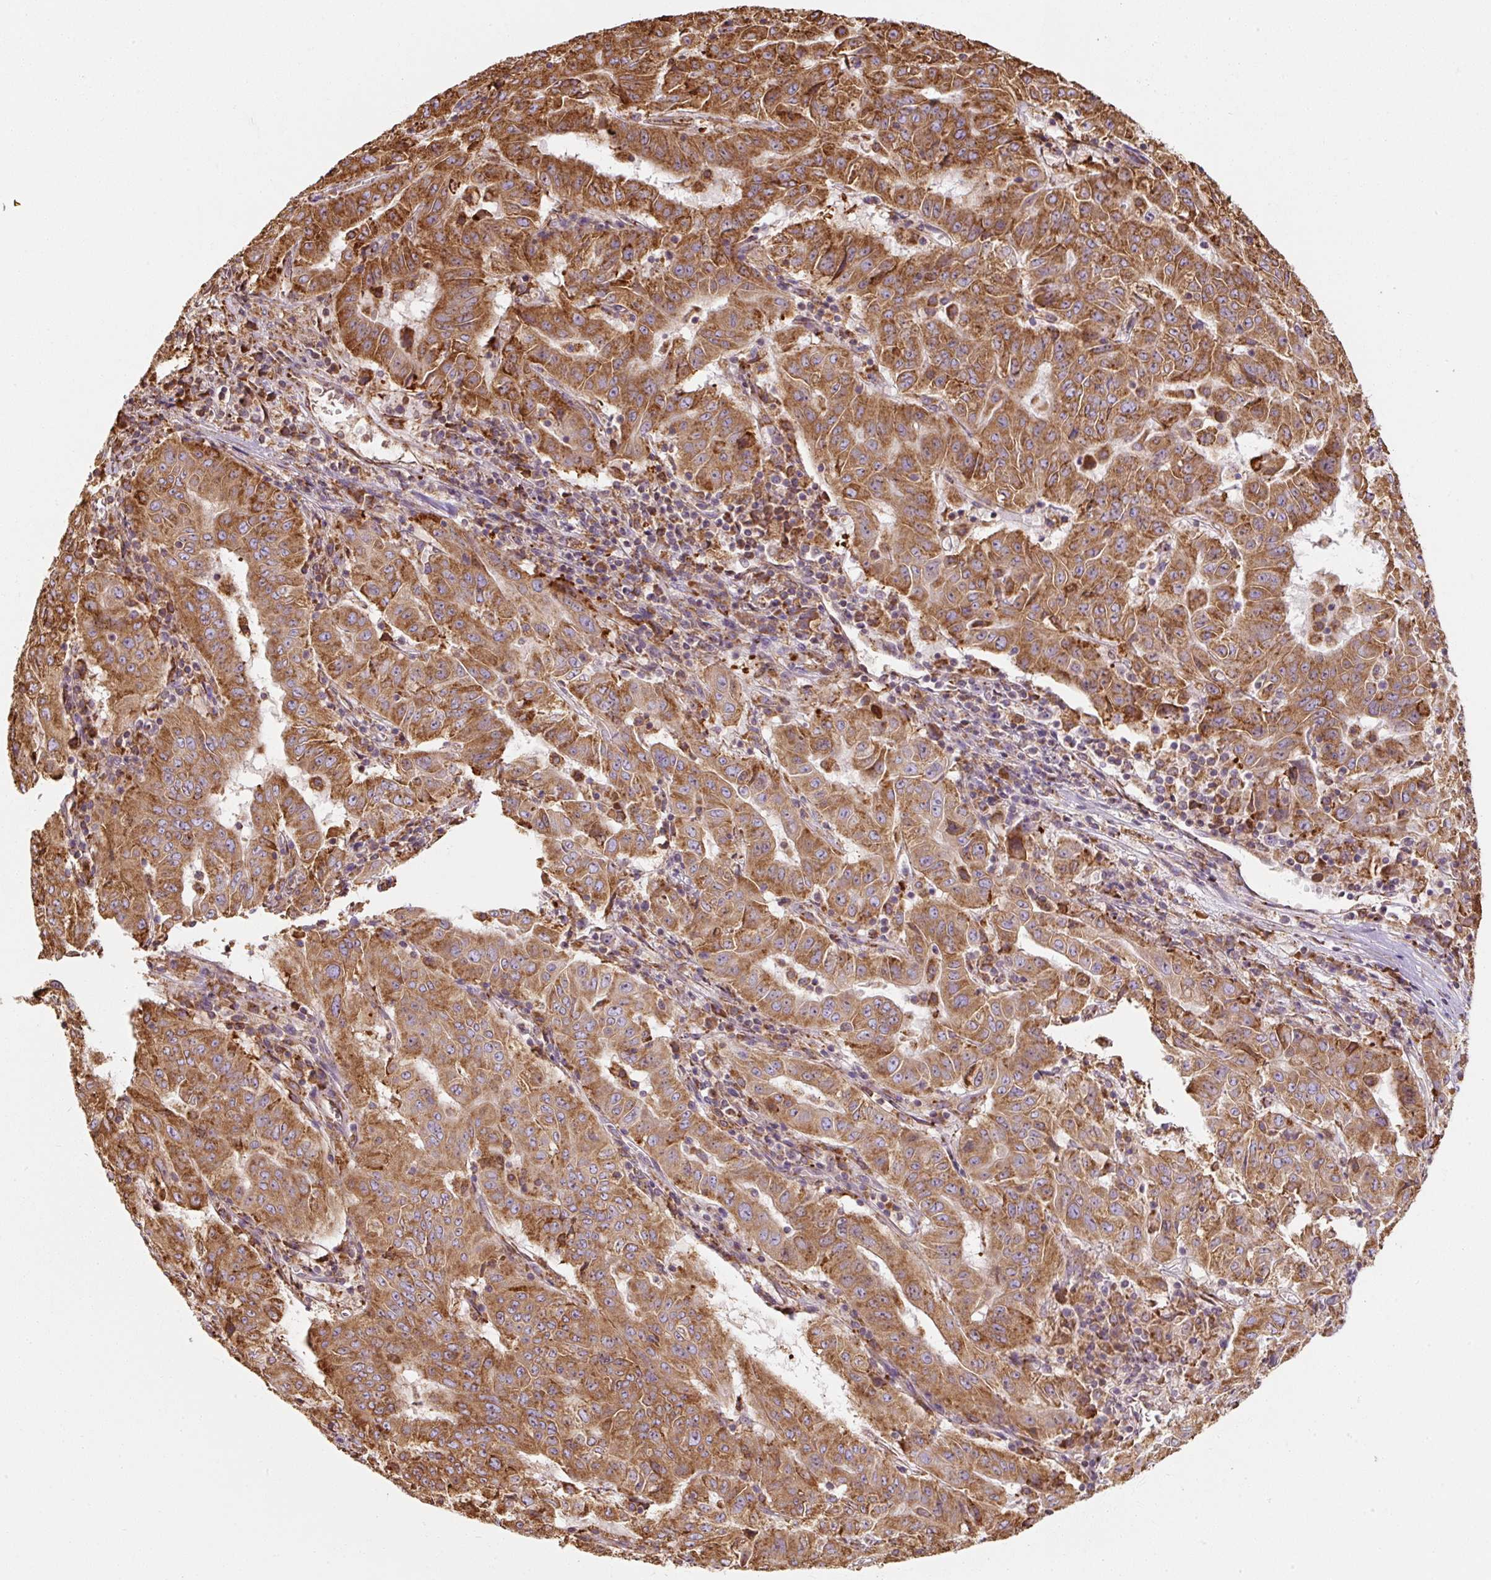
{"staining": {"intensity": "moderate", "quantity": ">75%", "location": "cytoplasmic/membranous"}, "tissue": "pancreatic cancer", "cell_type": "Tumor cells", "image_type": "cancer", "snomed": [{"axis": "morphology", "description": "Adenocarcinoma, NOS"}, {"axis": "topography", "description": "Pancreas"}], "caption": "This micrograph reveals adenocarcinoma (pancreatic) stained with IHC to label a protein in brown. The cytoplasmic/membranous of tumor cells show moderate positivity for the protein. Nuclei are counter-stained blue.", "gene": "PRKCSH", "patient": {"sex": "male", "age": 63}}